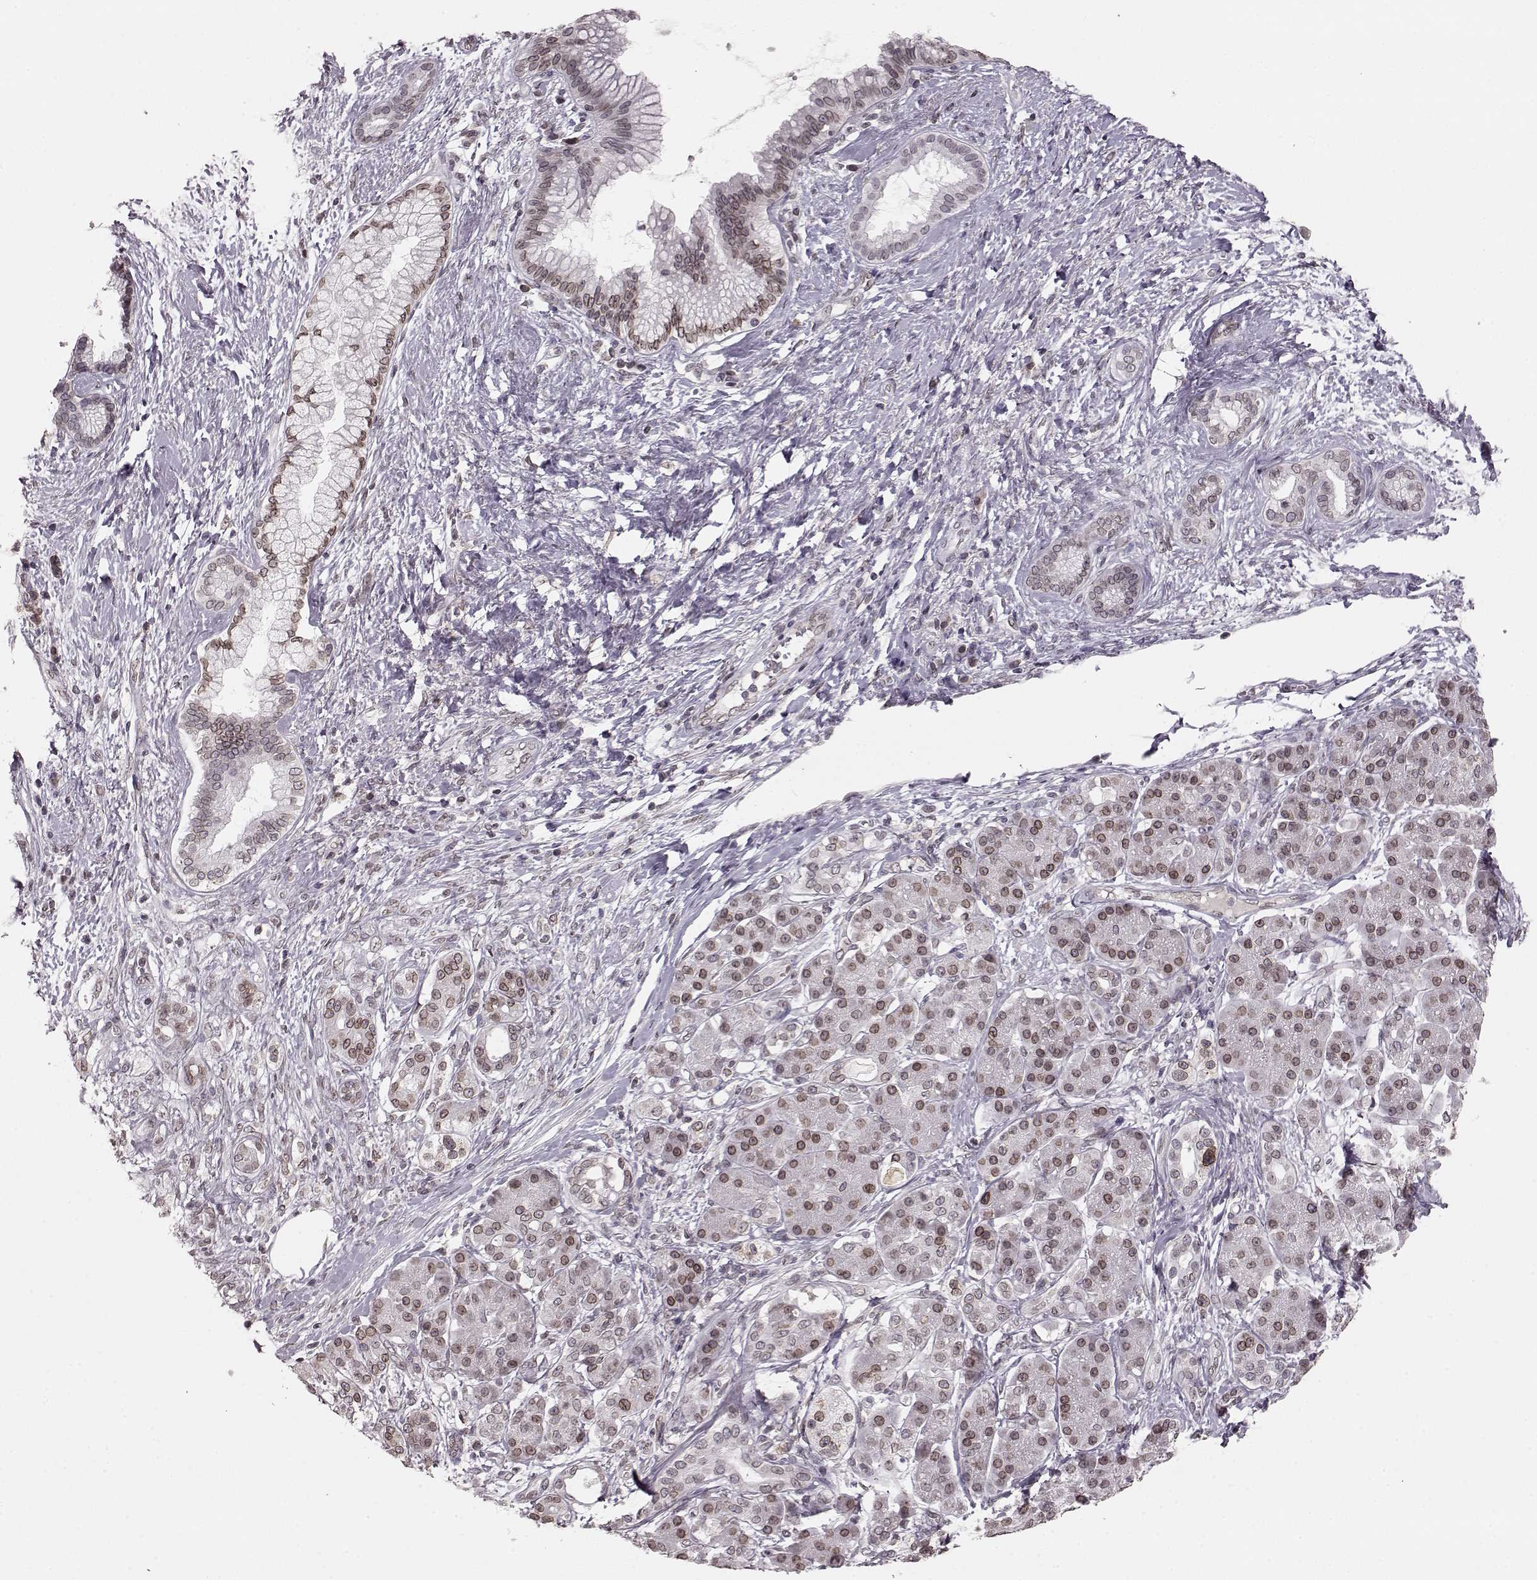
{"staining": {"intensity": "weak", "quantity": "25%-75%", "location": "cytoplasmic/membranous,nuclear"}, "tissue": "pancreatic cancer", "cell_type": "Tumor cells", "image_type": "cancer", "snomed": [{"axis": "morphology", "description": "Adenocarcinoma, NOS"}, {"axis": "topography", "description": "Pancreas"}], "caption": "Immunohistochemical staining of human pancreatic cancer demonstrates low levels of weak cytoplasmic/membranous and nuclear staining in approximately 25%-75% of tumor cells.", "gene": "DCAF12", "patient": {"sex": "female", "age": 73}}